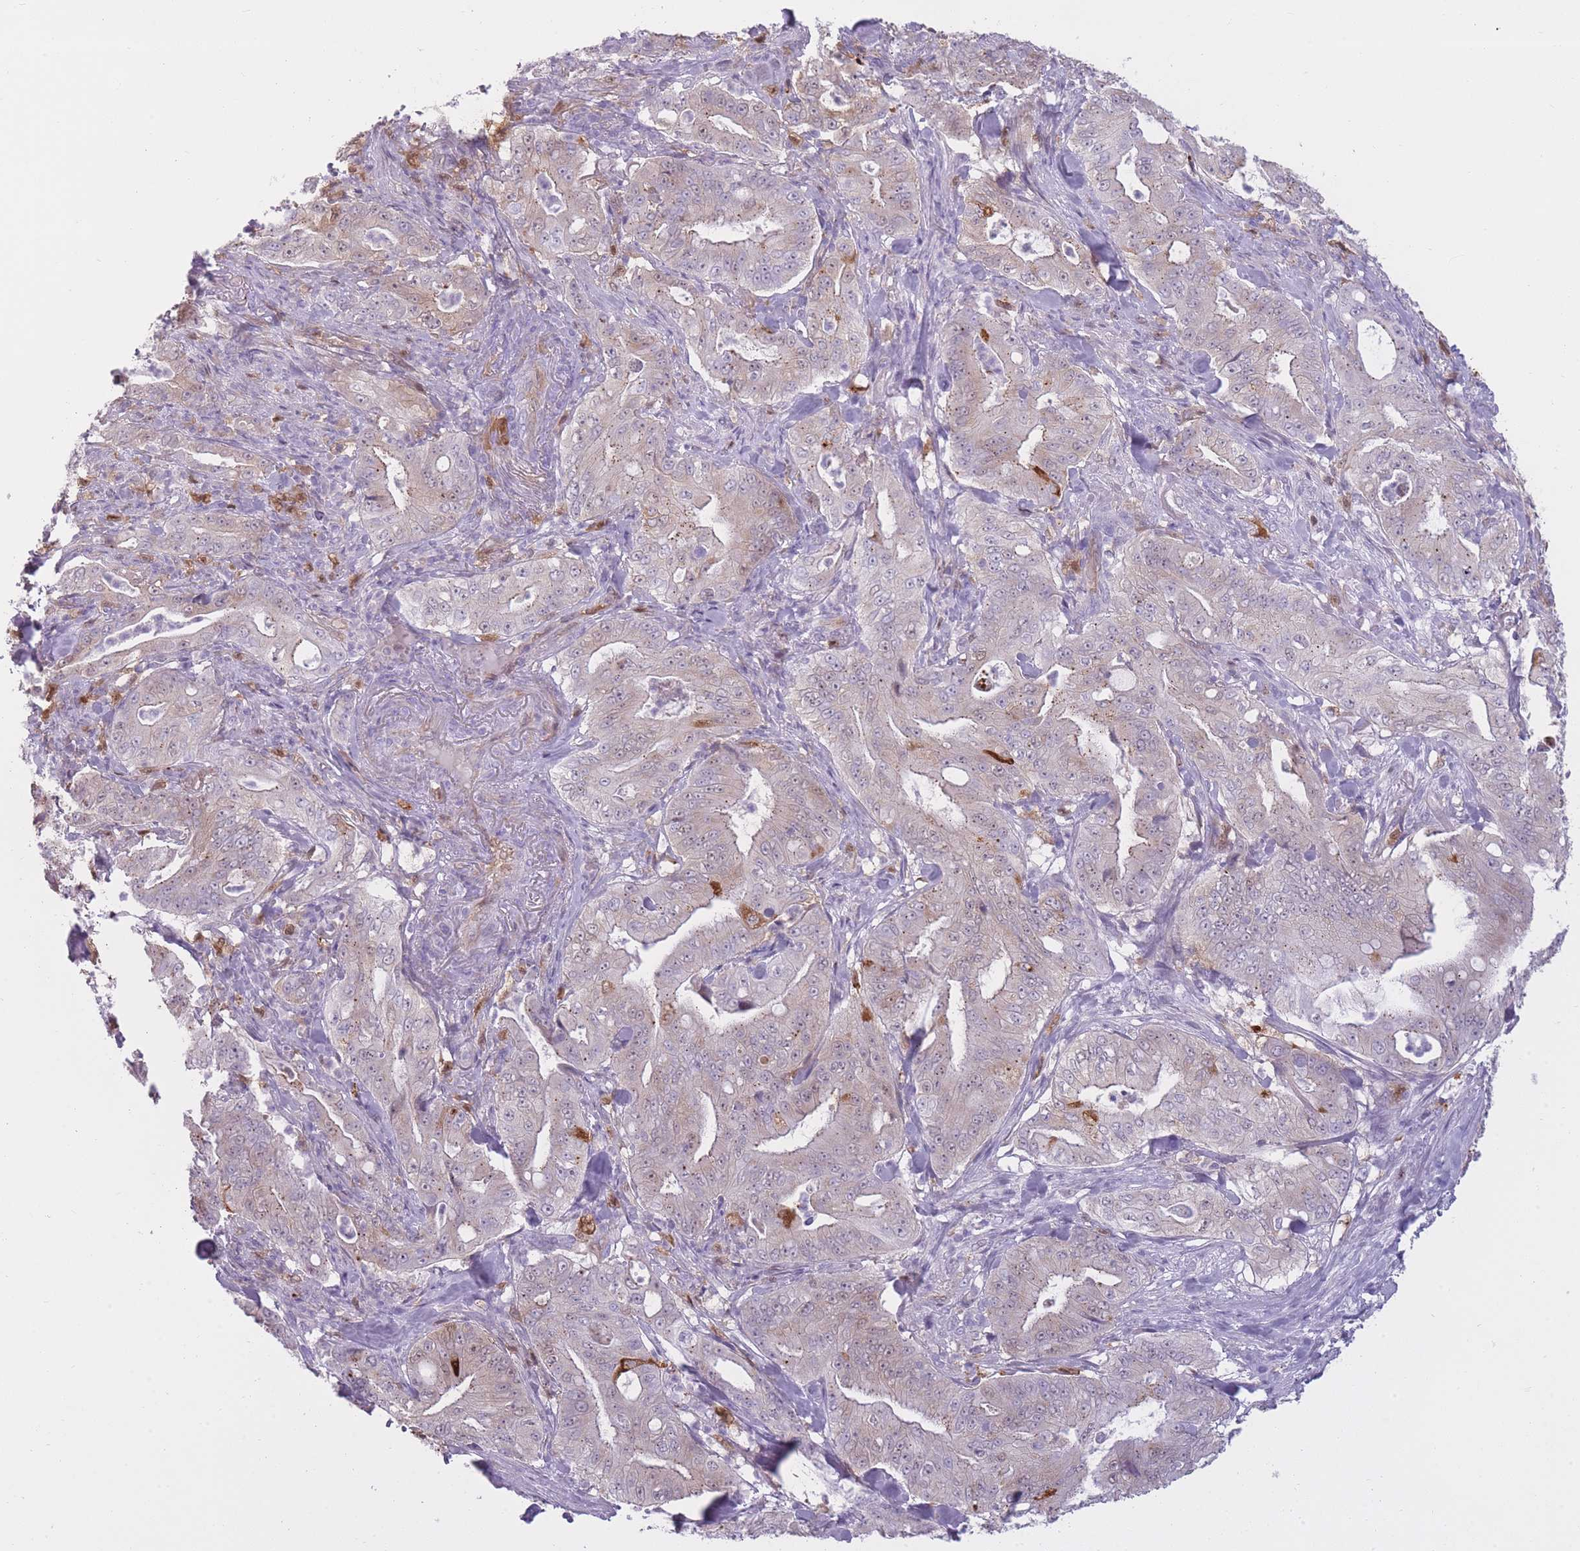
{"staining": {"intensity": "negative", "quantity": "none", "location": "none"}, "tissue": "pancreatic cancer", "cell_type": "Tumor cells", "image_type": "cancer", "snomed": [{"axis": "morphology", "description": "Adenocarcinoma, NOS"}, {"axis": "topography", "description": "Pancreas"}], "caption": "Tumor cells show no significant staining in pancreatic adenocarcinoma.", "gene": "LGALS9", "patient": {"sex": "male", "age": 71}}